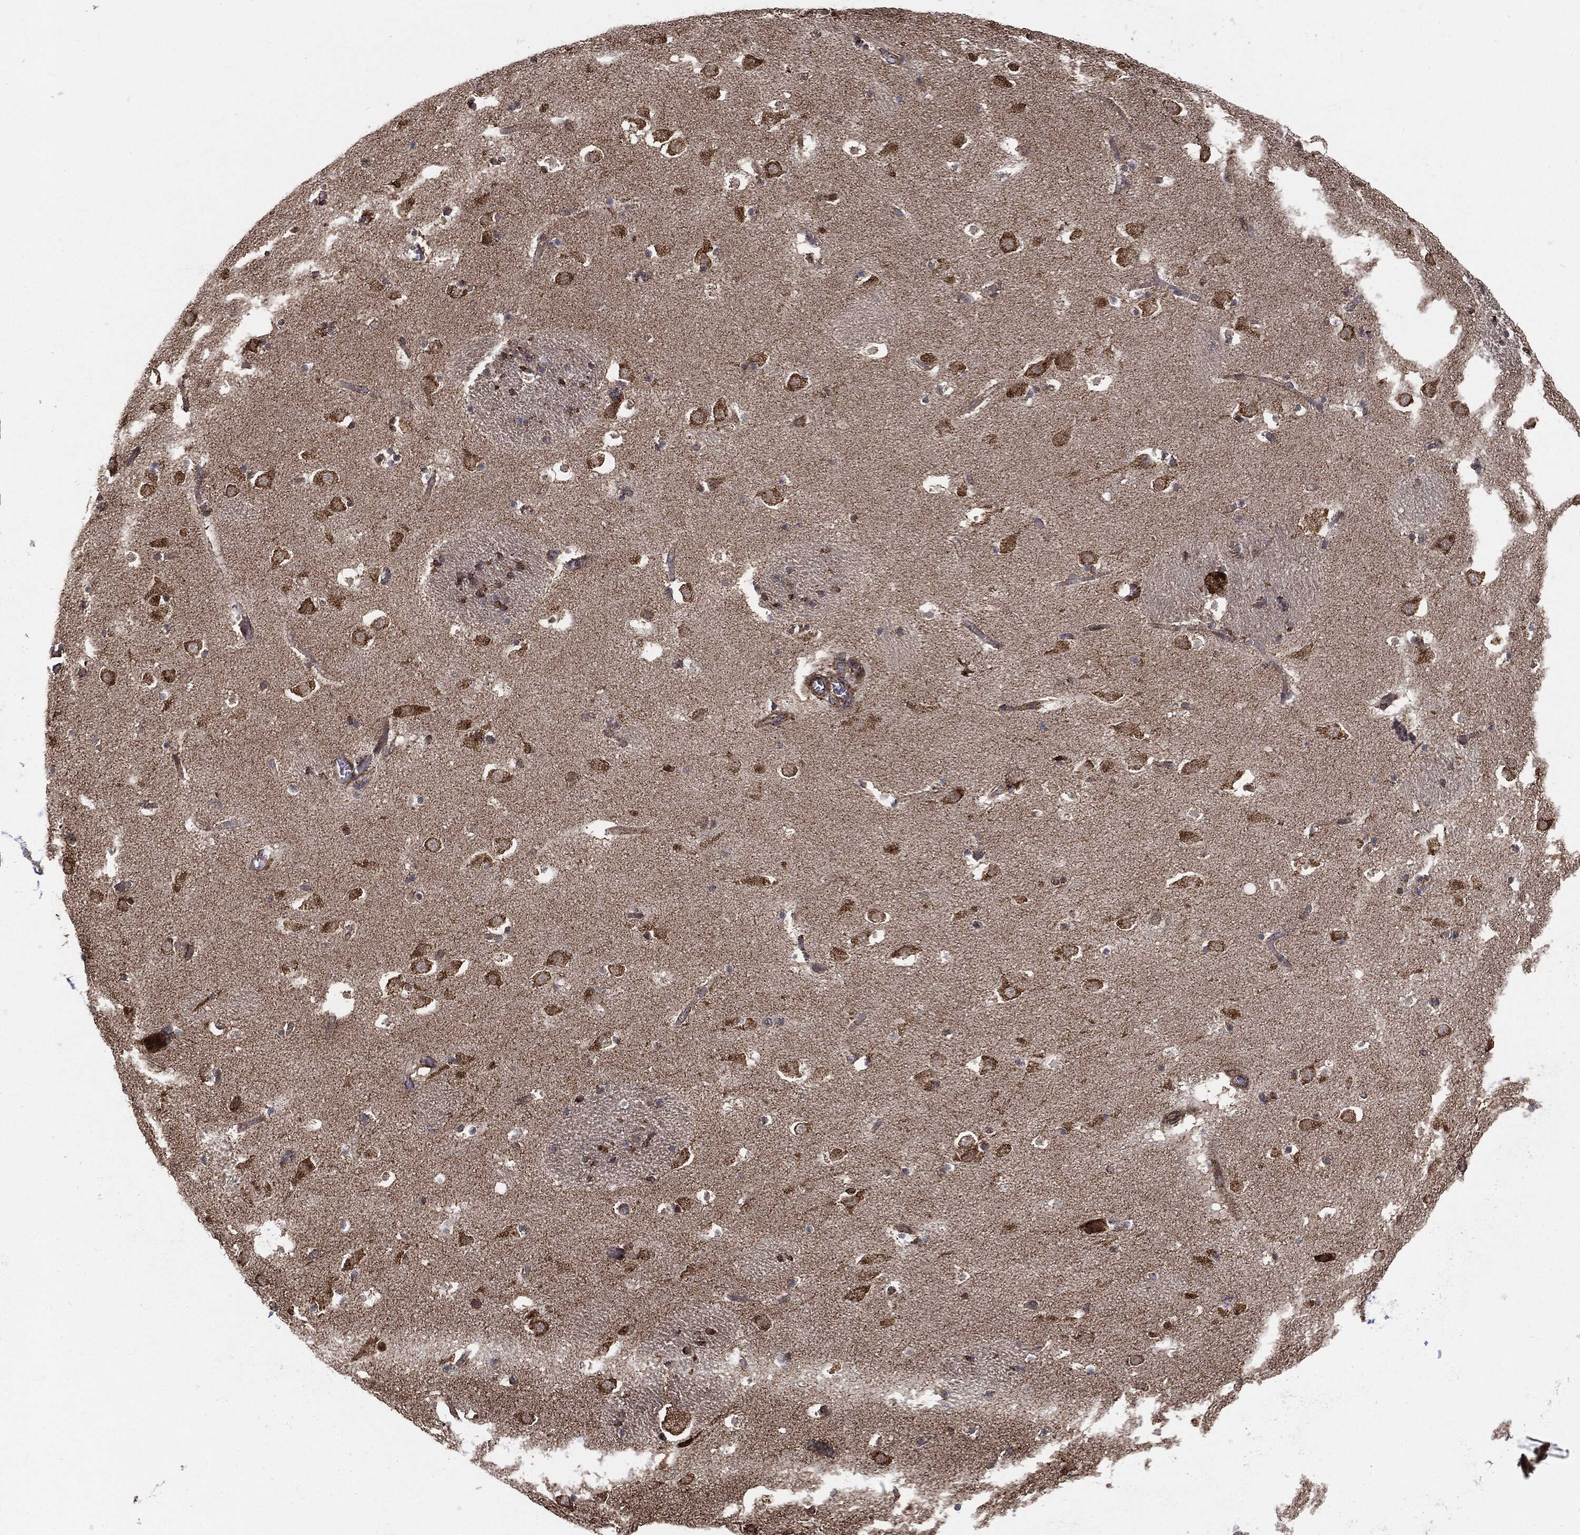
{"staining": {"intensity": "negative", "quantity": "none", "location": "none"}, "tissue": "caudate", "cell_type": "Glial cells", "image_type": "normal", "snomed": [{"axis": "morphology", "description": "Normal tissue, NOS"}, {"axis": "topography", "description": "Lateral ventricle wall"}], "caption": "This is a micrograph of immunohistochemistry (IHC) staining of normal caudate, which shows no staining in glial cells.", "gene": "CYLD", "patient": {"sex": "female", "age": 42}}